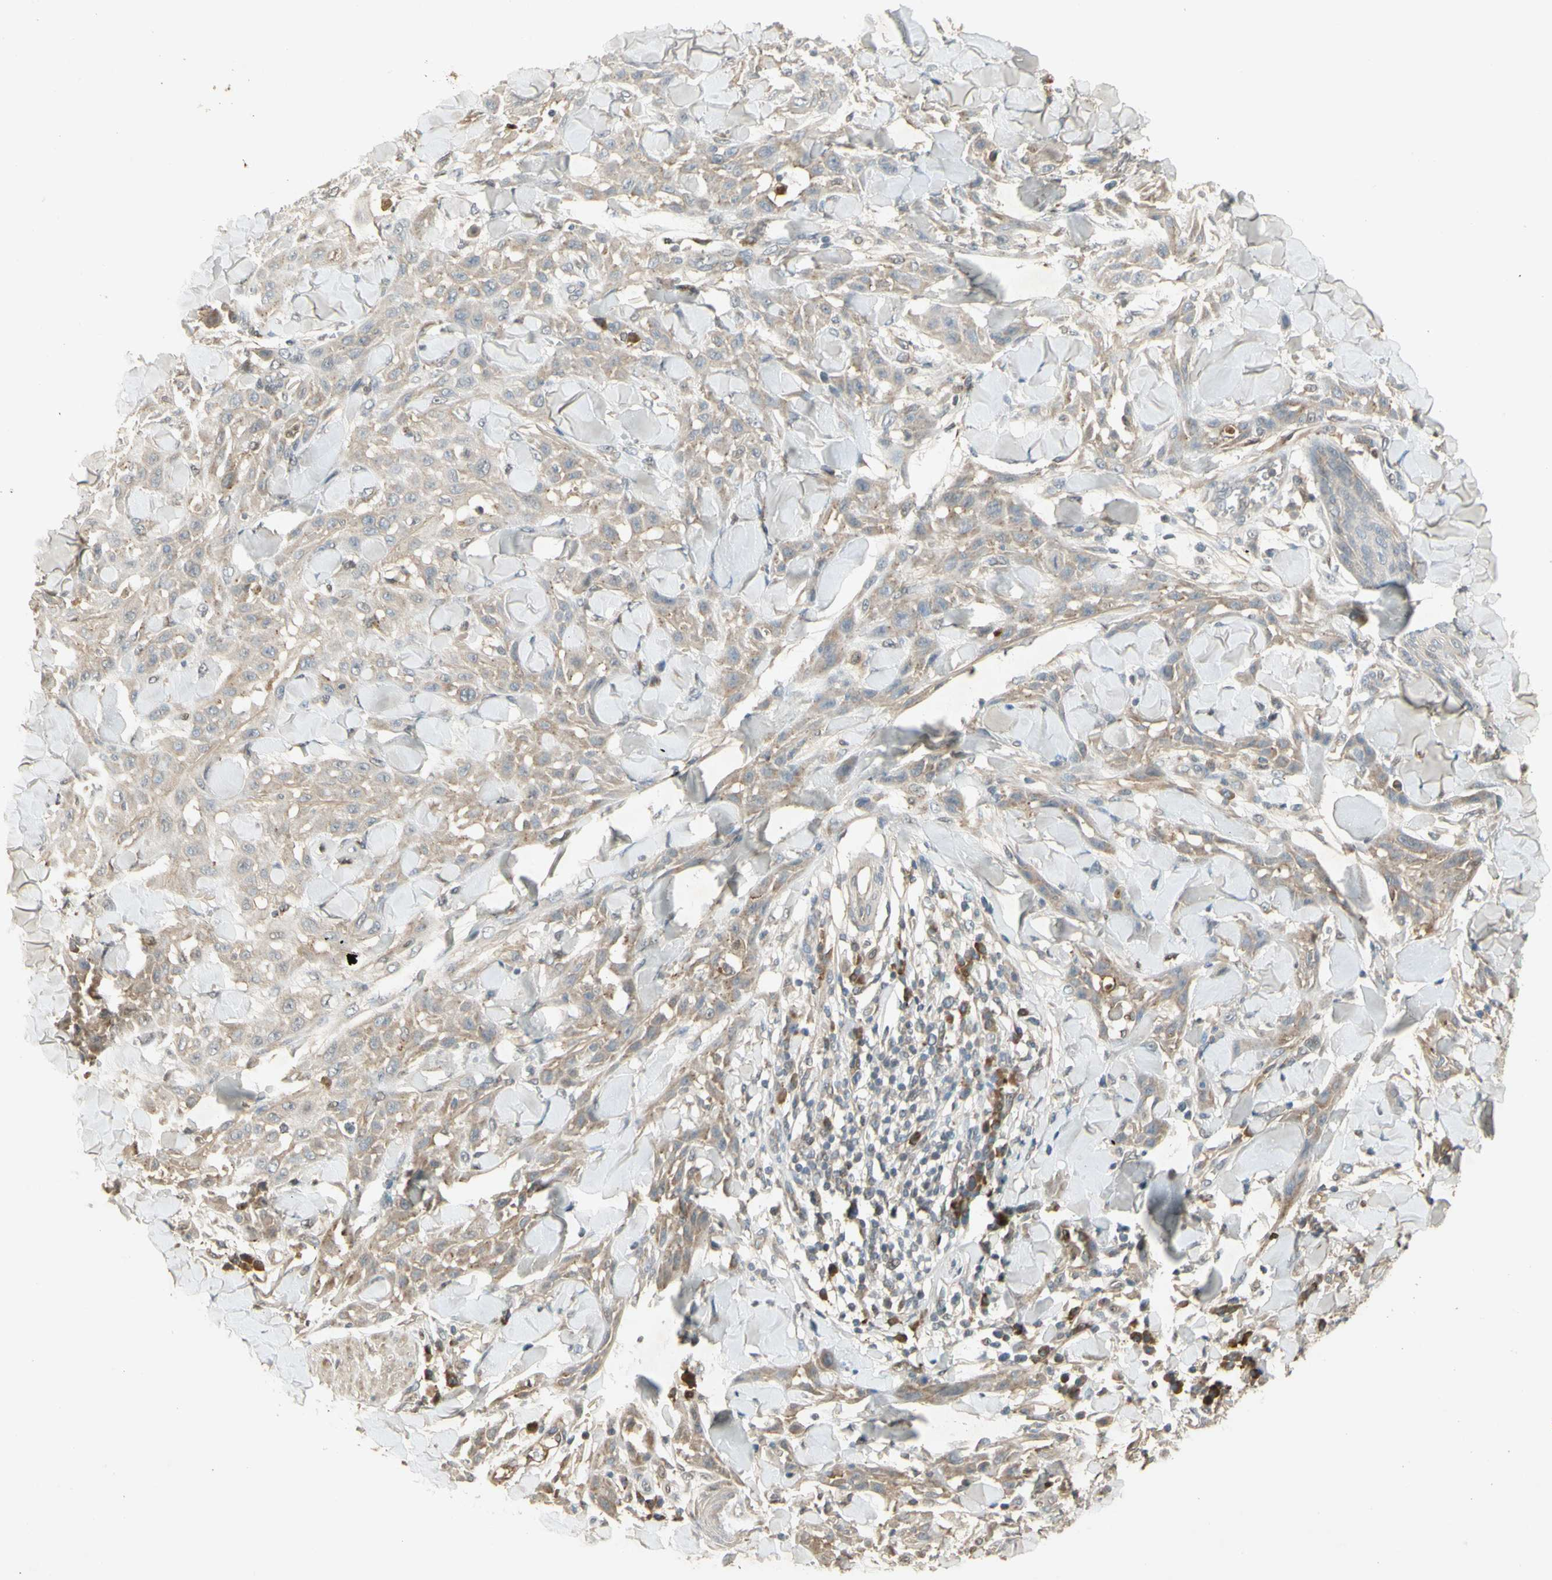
{"staining": {"intensity": "weak", "quantity": "25%-75%", "location": "cytoplasmic/membranous"}, "tissue": "skin cancer", "cell_type": "Tumor cells", "image_type": "cancer", "snomed": [{"axis": "morphology", "description": "Squamous cell carcinoma, NOS"}, {"axis": "topography", "description": "Skin"}], "caption": "A brown stain shows weak cytoplasmic/membranous positivity of a protein in skin squamous cell carcinoma tumor cells.", "gene": "NRG4", "patient": {"sex": "male", "age": 24}}